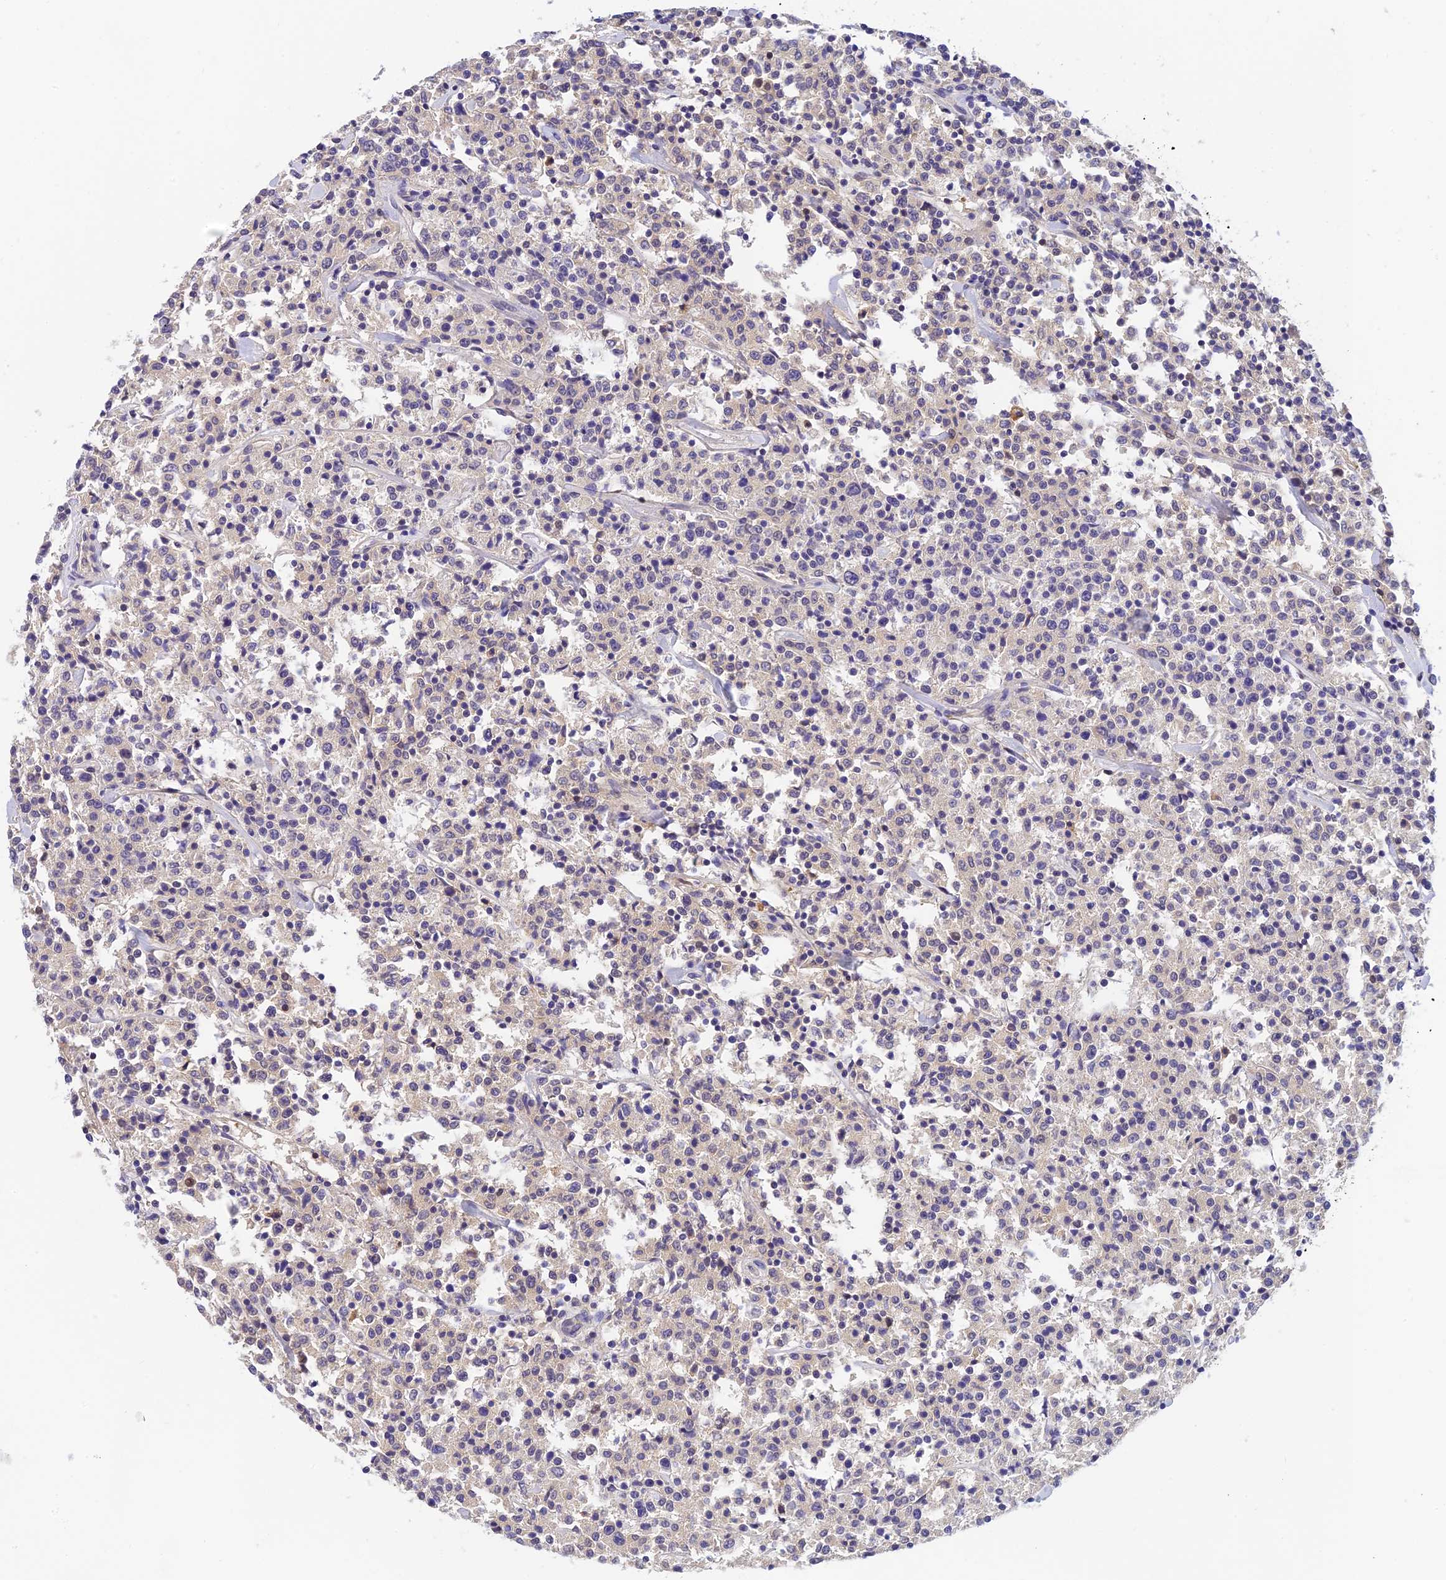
{"staining": {"intensity": "negative", "quantity": "none", "location": "none"}, "tissue": "lymphoma", "cell_type": "Tumor cells", "image_type": "cancer", "snomed": [{"axis": "morphology", "description": "Malignant lymphoma, non-Hodgkin's type, Low grade"}, {"axis": "topography", "description": "Small intestine"}], "caption": "Lymphoma stained for a protein using IHC exhibits no expression tumor cells.", "gene": "HDHD2", "patient": {"sex": "female", "age": 59}}